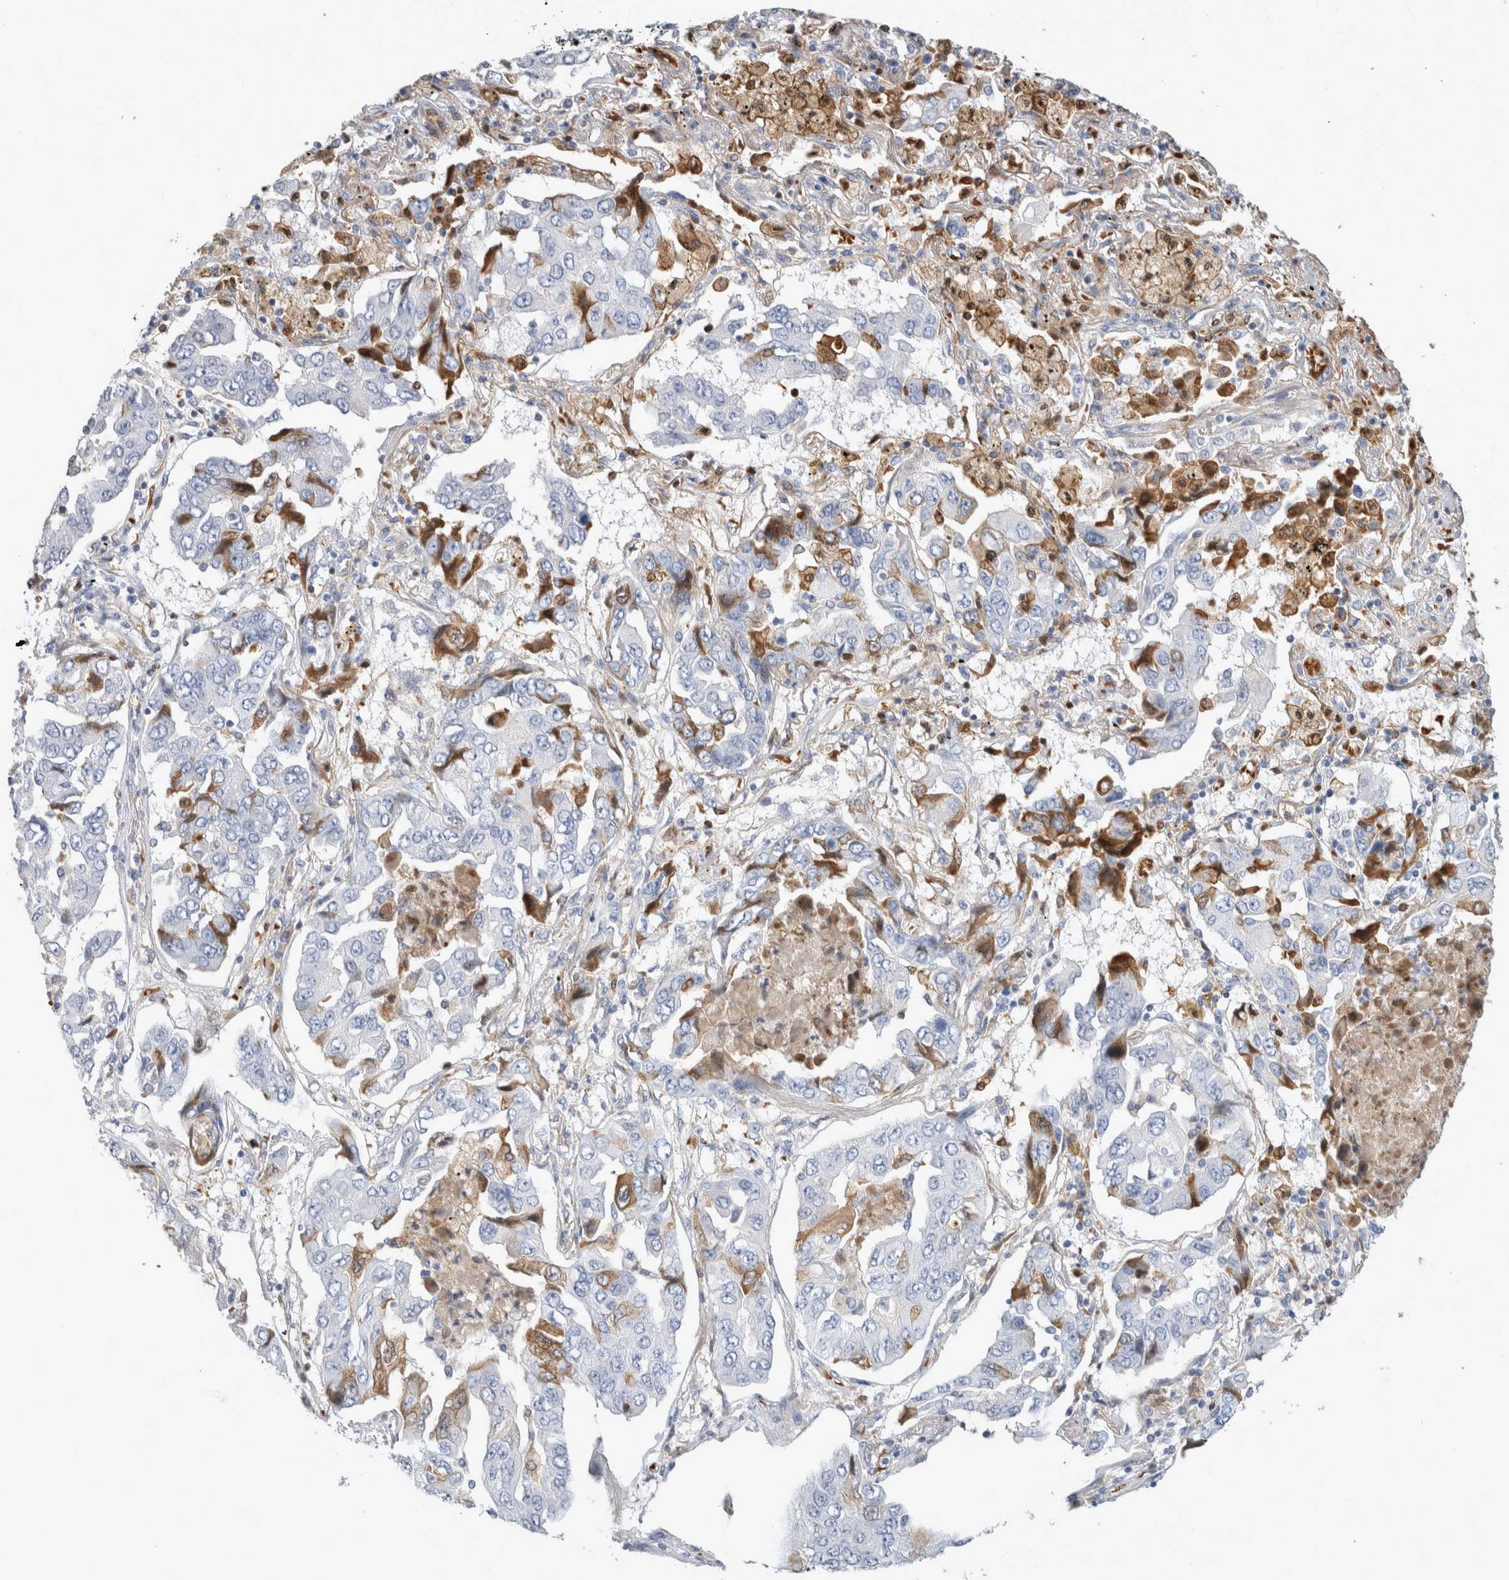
{"staining": {"intensity": "negative", "quantity": "none", "location": "none"}, "tissue": "lung cancer", "cell_type": "Tumor cells", "image_type": "cancer", "snomed": [{"axis": "morphology", "description": "Adenocarcinoma, NOS"}, {"axis": "topography", "description": "Lung"}], "caption": "Tumor cells show no significant expression in lung adenocarcinoma.", "gene": "CA1", "patient": {"sex": "female", "age": 65}}